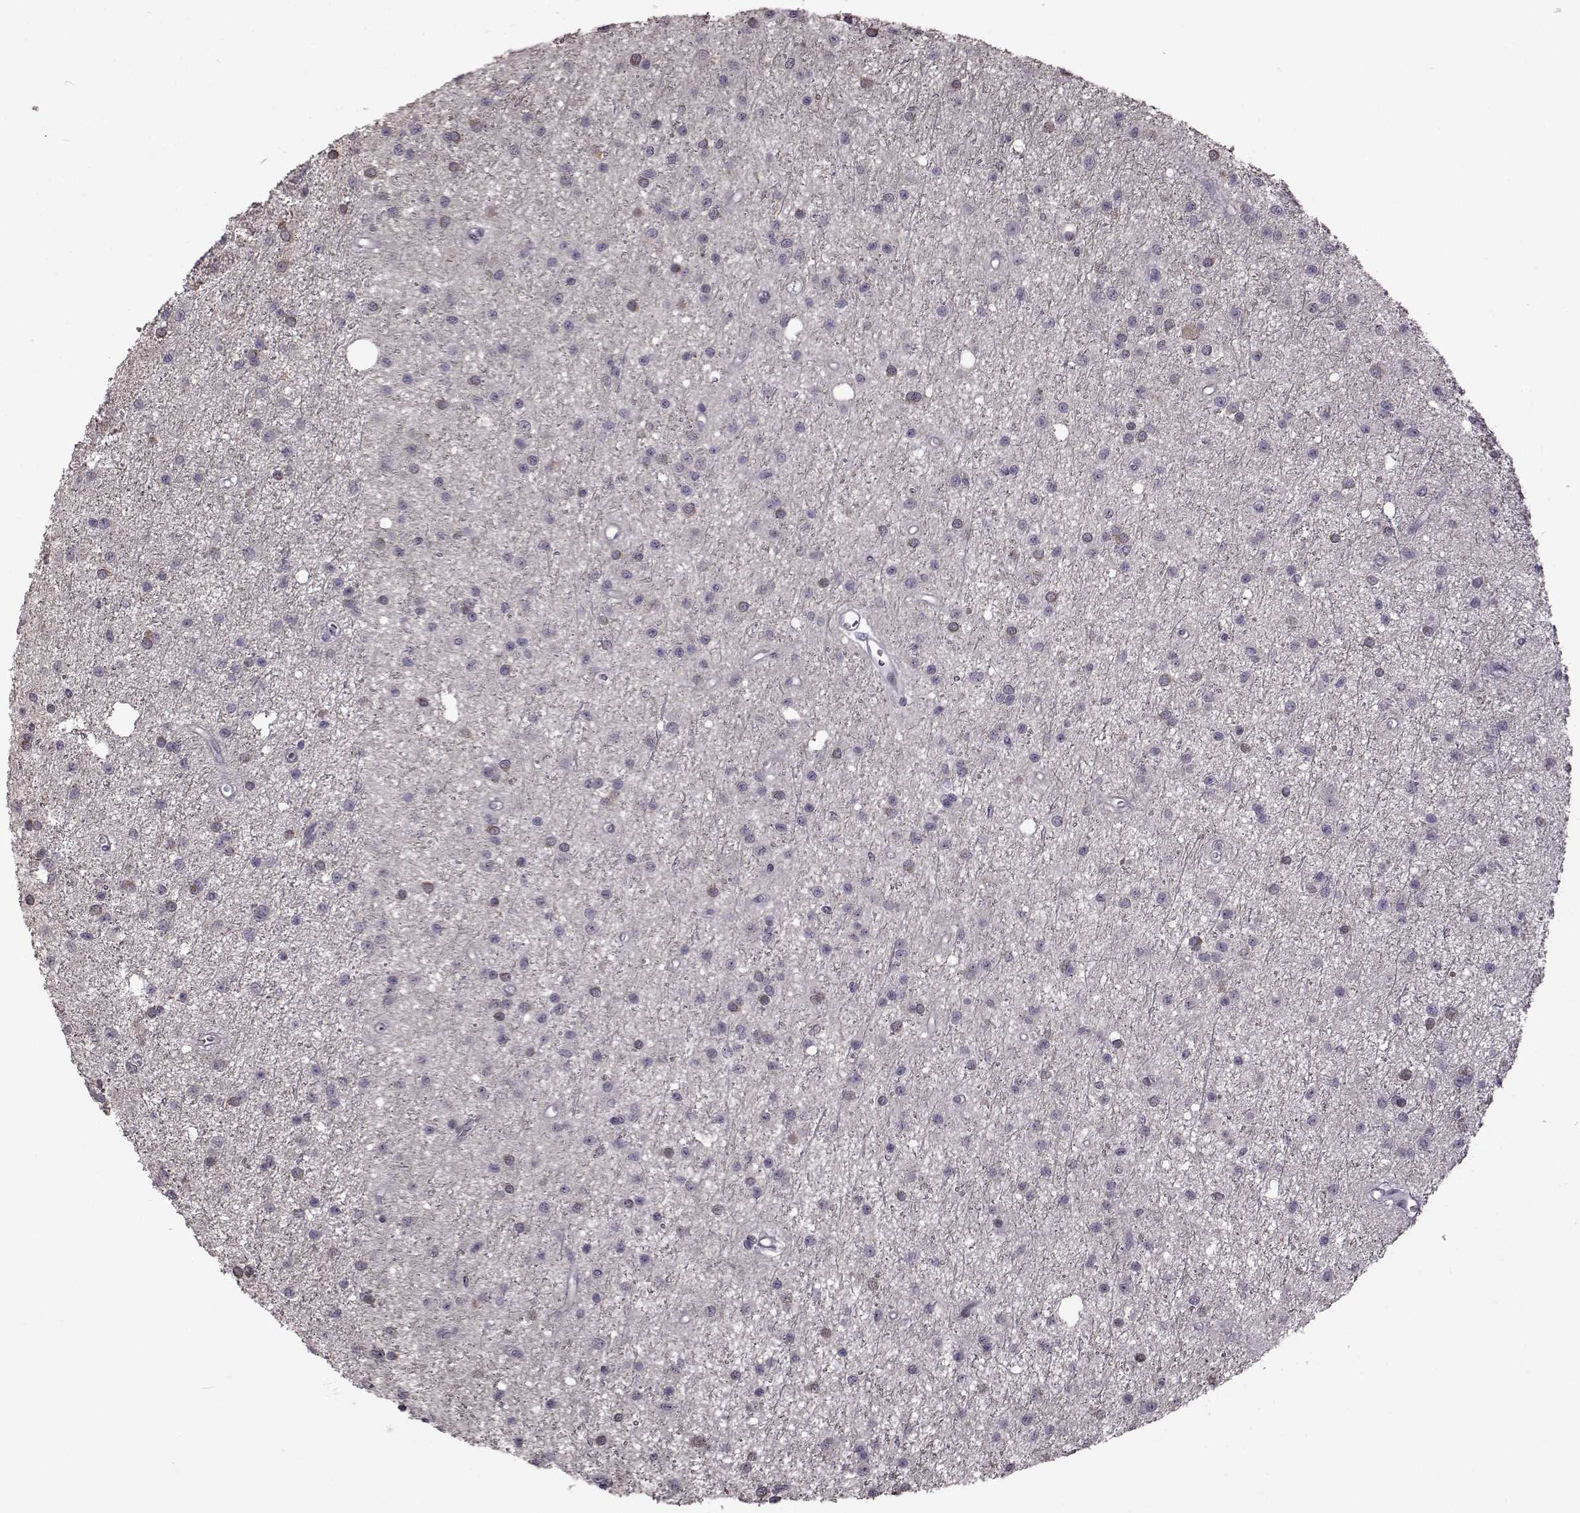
{"staining": {"intensity": "negative", "quantity": "none", "location": "none"}, "tissue": "glioma", "cell_type": "Tumor cells", "image_type": "cancer", "snomed": [{"axis": "morphology", "description": "Glioma, malignant, Low grade"}, {"axis": "topography", "description": "Brain"}], "caption": "An immunohistochemistry (IHC) photomicrograph of malignant glioma (low-grade) is shown. There is no staining in tumor cells of malignant glioma (low-grade).", "gene": "GAL", "patient": {"sex": "male", "age": 27}}